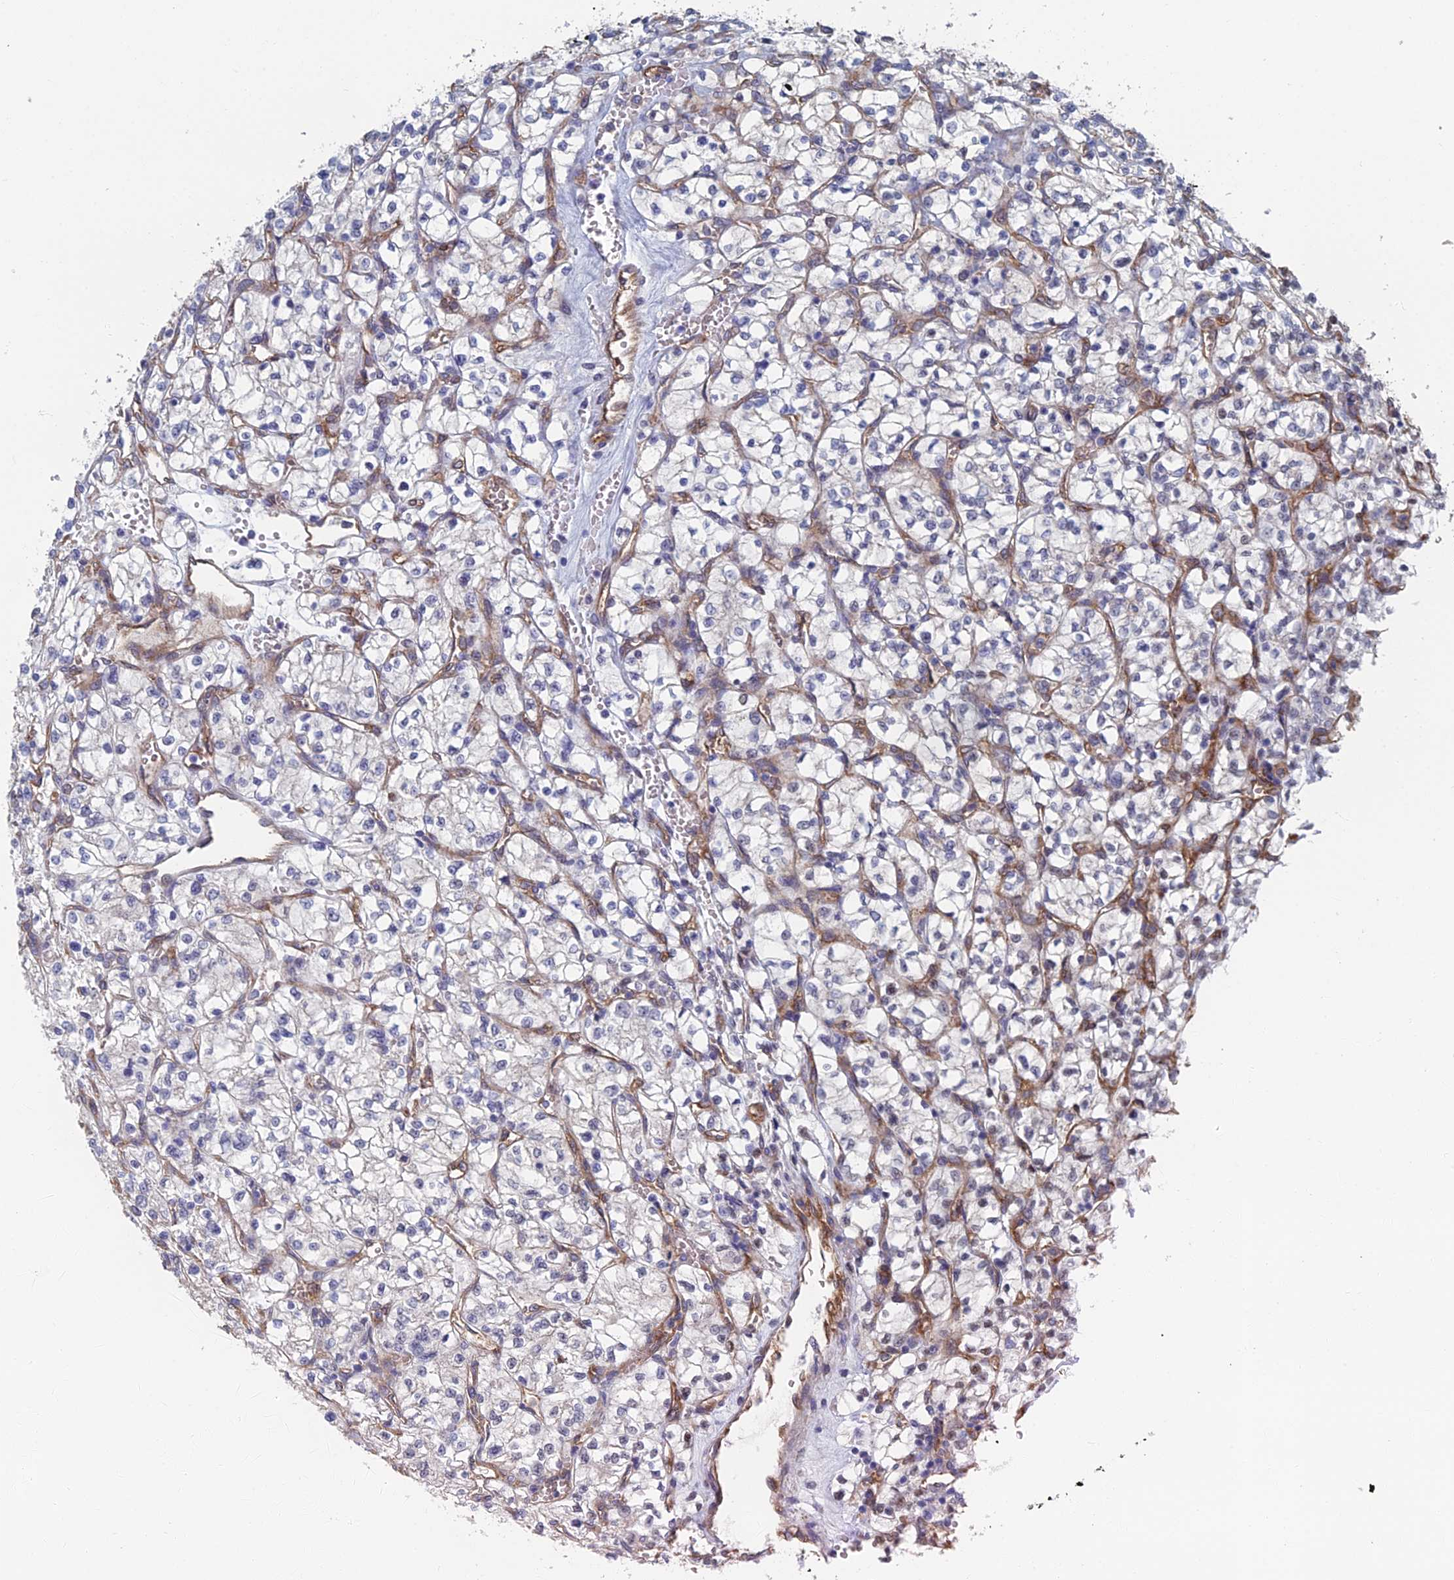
{"staining": {"intensity": "negative", "quantity": "none", "location": "none"}, "tissue": "renal cancer", "cell_type": "Tumor cells", "image_type": "cancer", "snomed": [{"axis": "morphology", "description": "Adenocarcinoma, NOS"}, {"axis": "topography", "description": "Kidney"}], "caption": "Immunohistochemistry of renal cancer (adenocarcinoma) exhibits no positivity in tumor cells.", "gene": "ARAP3", "patient": {"sex": "female", "age": 64}}